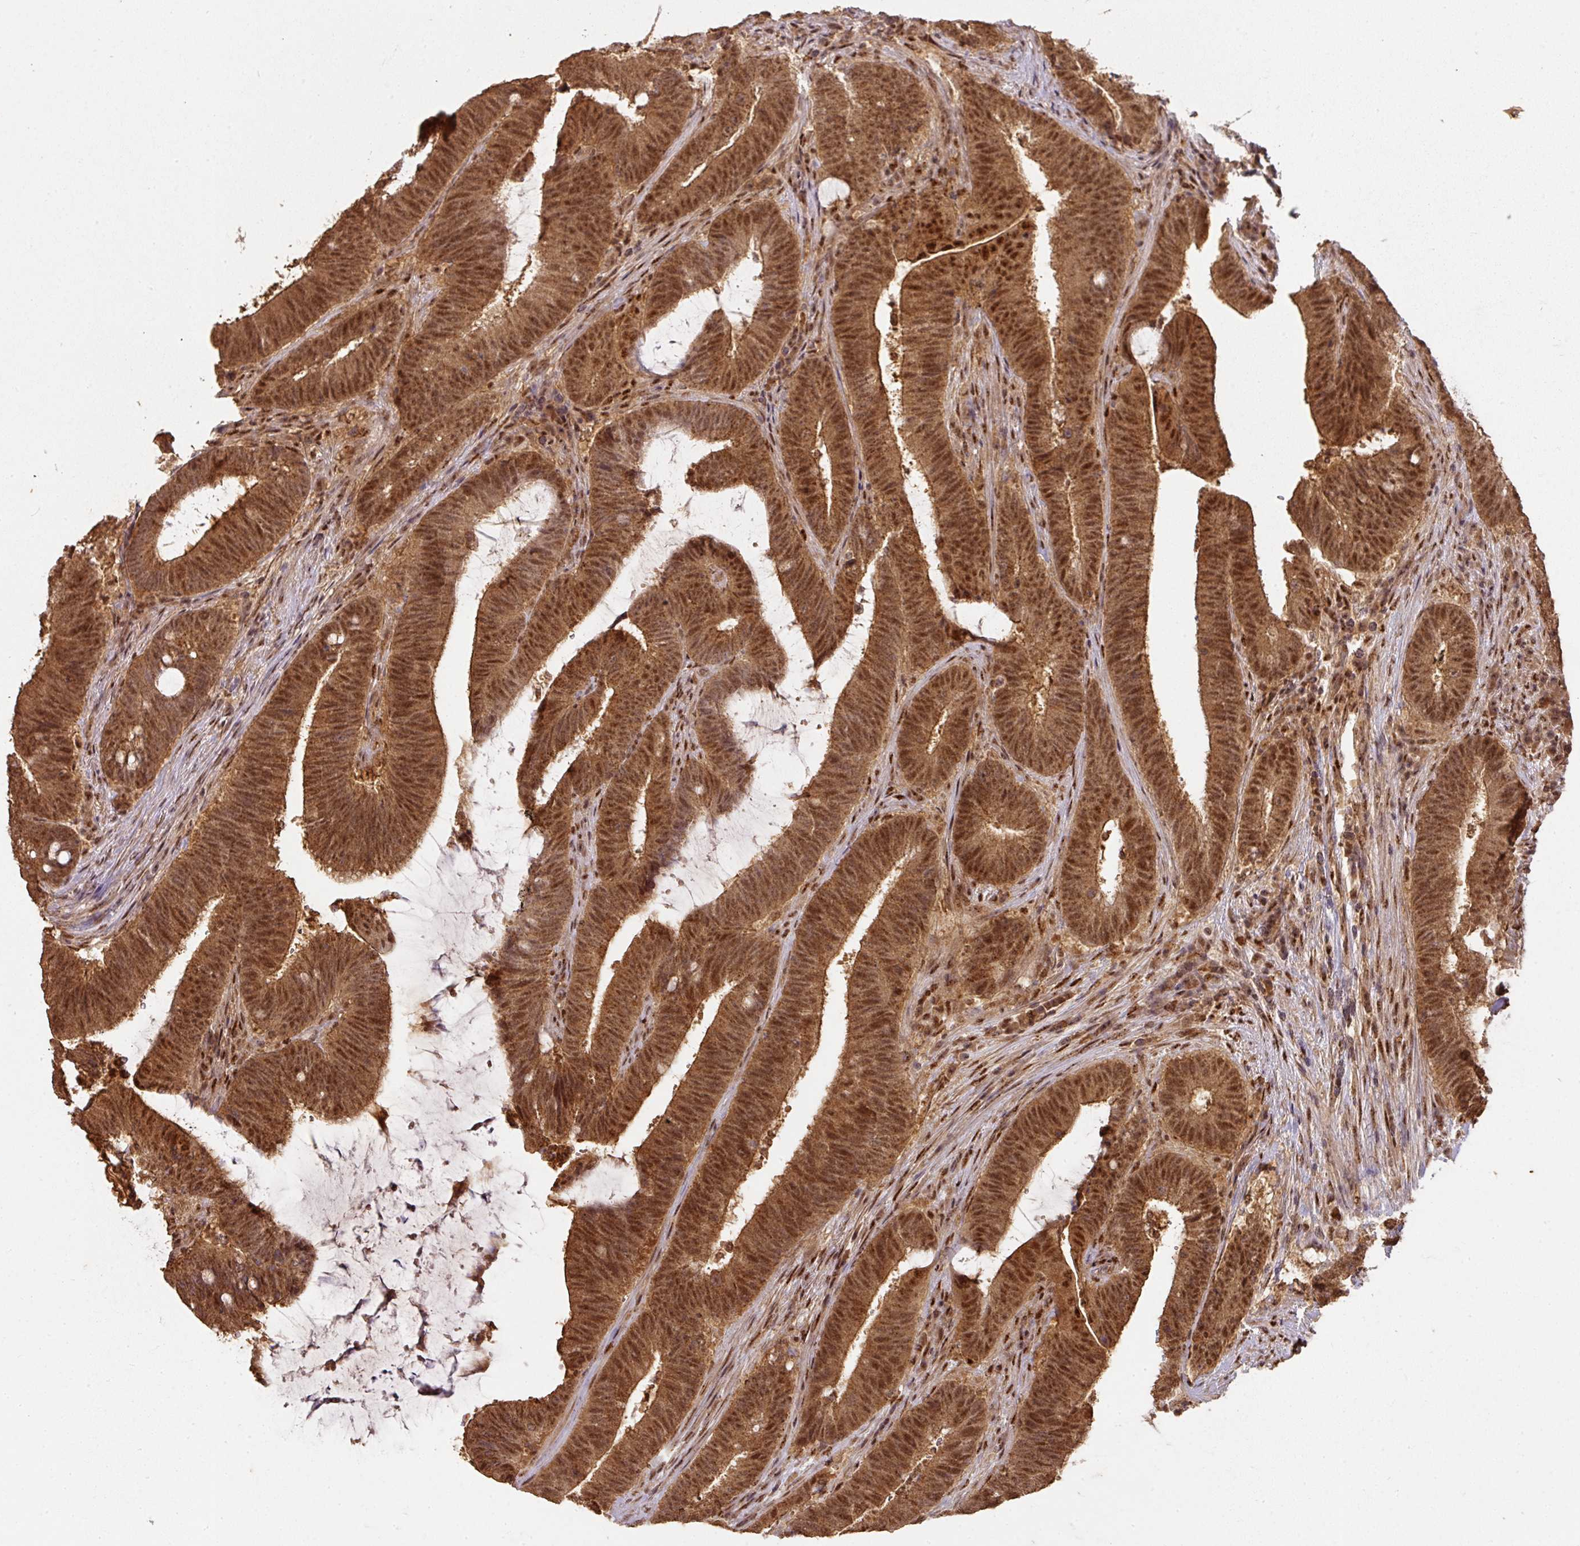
{"staining": {"intensity": "strong", "quantity": ">75%", "location": "cytoplasmic/membranous,nuclear"}, "tissue": "colorectal cancer", "cell_type": "Tumor cells", "image_type": "cancer", "snomed": [{"axis": "morphology", "description": "Adenocarcinoma, NOS"}, {"axis": "topography", "description": "Colon"}], "caption": "Strong cytoplasmic/membranous and nuclear expression for a protein is present in approximately >75% of tumor cells of colorectal adenocarcinoma using IHC.", "gene": "RANBP9", "patient": {"sex": "female", "age": 43}}